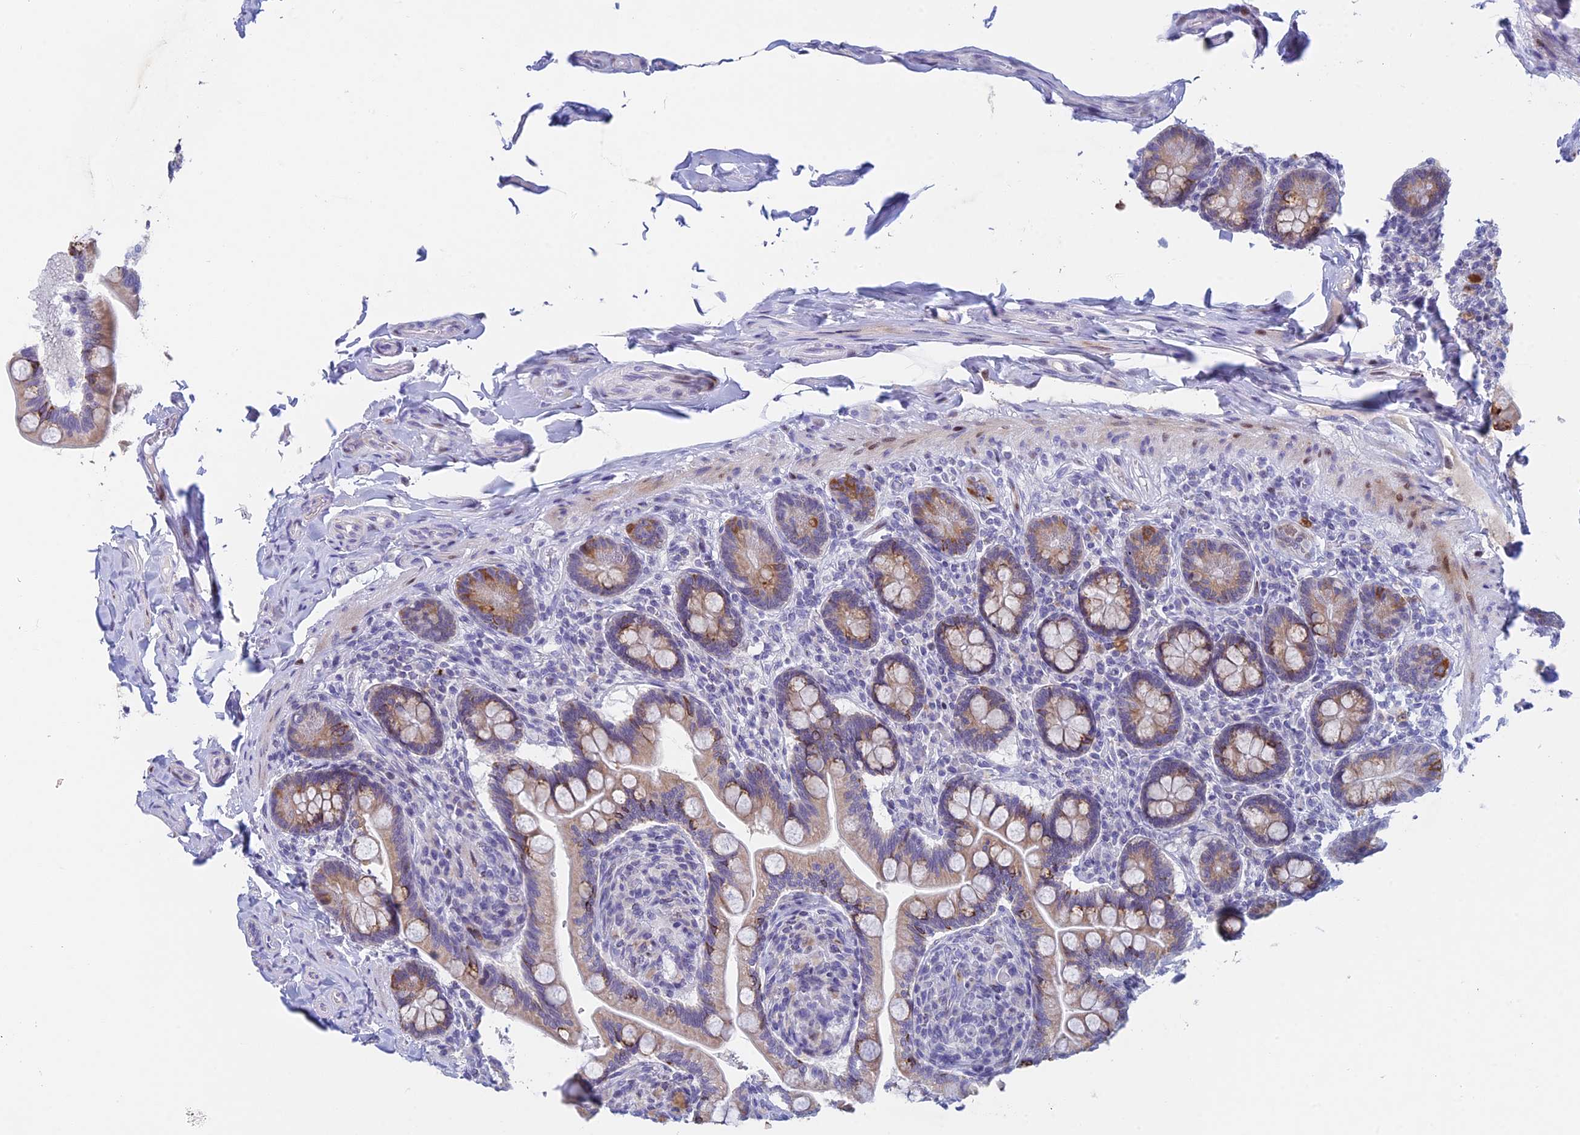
{"staining": {"intensity": "moderate", "quantity": "25%-75%", "location": "cytoplasmic/membranous"}, "tissue": "small intestine", "cell_type": "Glandular cells", "image_type": "normal", "snomed": [{"axis": "morphology", "description": "Normal tissue, NOS"}, {"axis": "topography", "description": "Small intestine"}], "caption": "Moderate cytoplasmic/membranous staining for a protein is present in about 25%-75% of glandular cells of benign small intestine using immunohistochemistry (IHC).", "gene": "REXO5", "patient": {"sex": "female", "age": 64}}